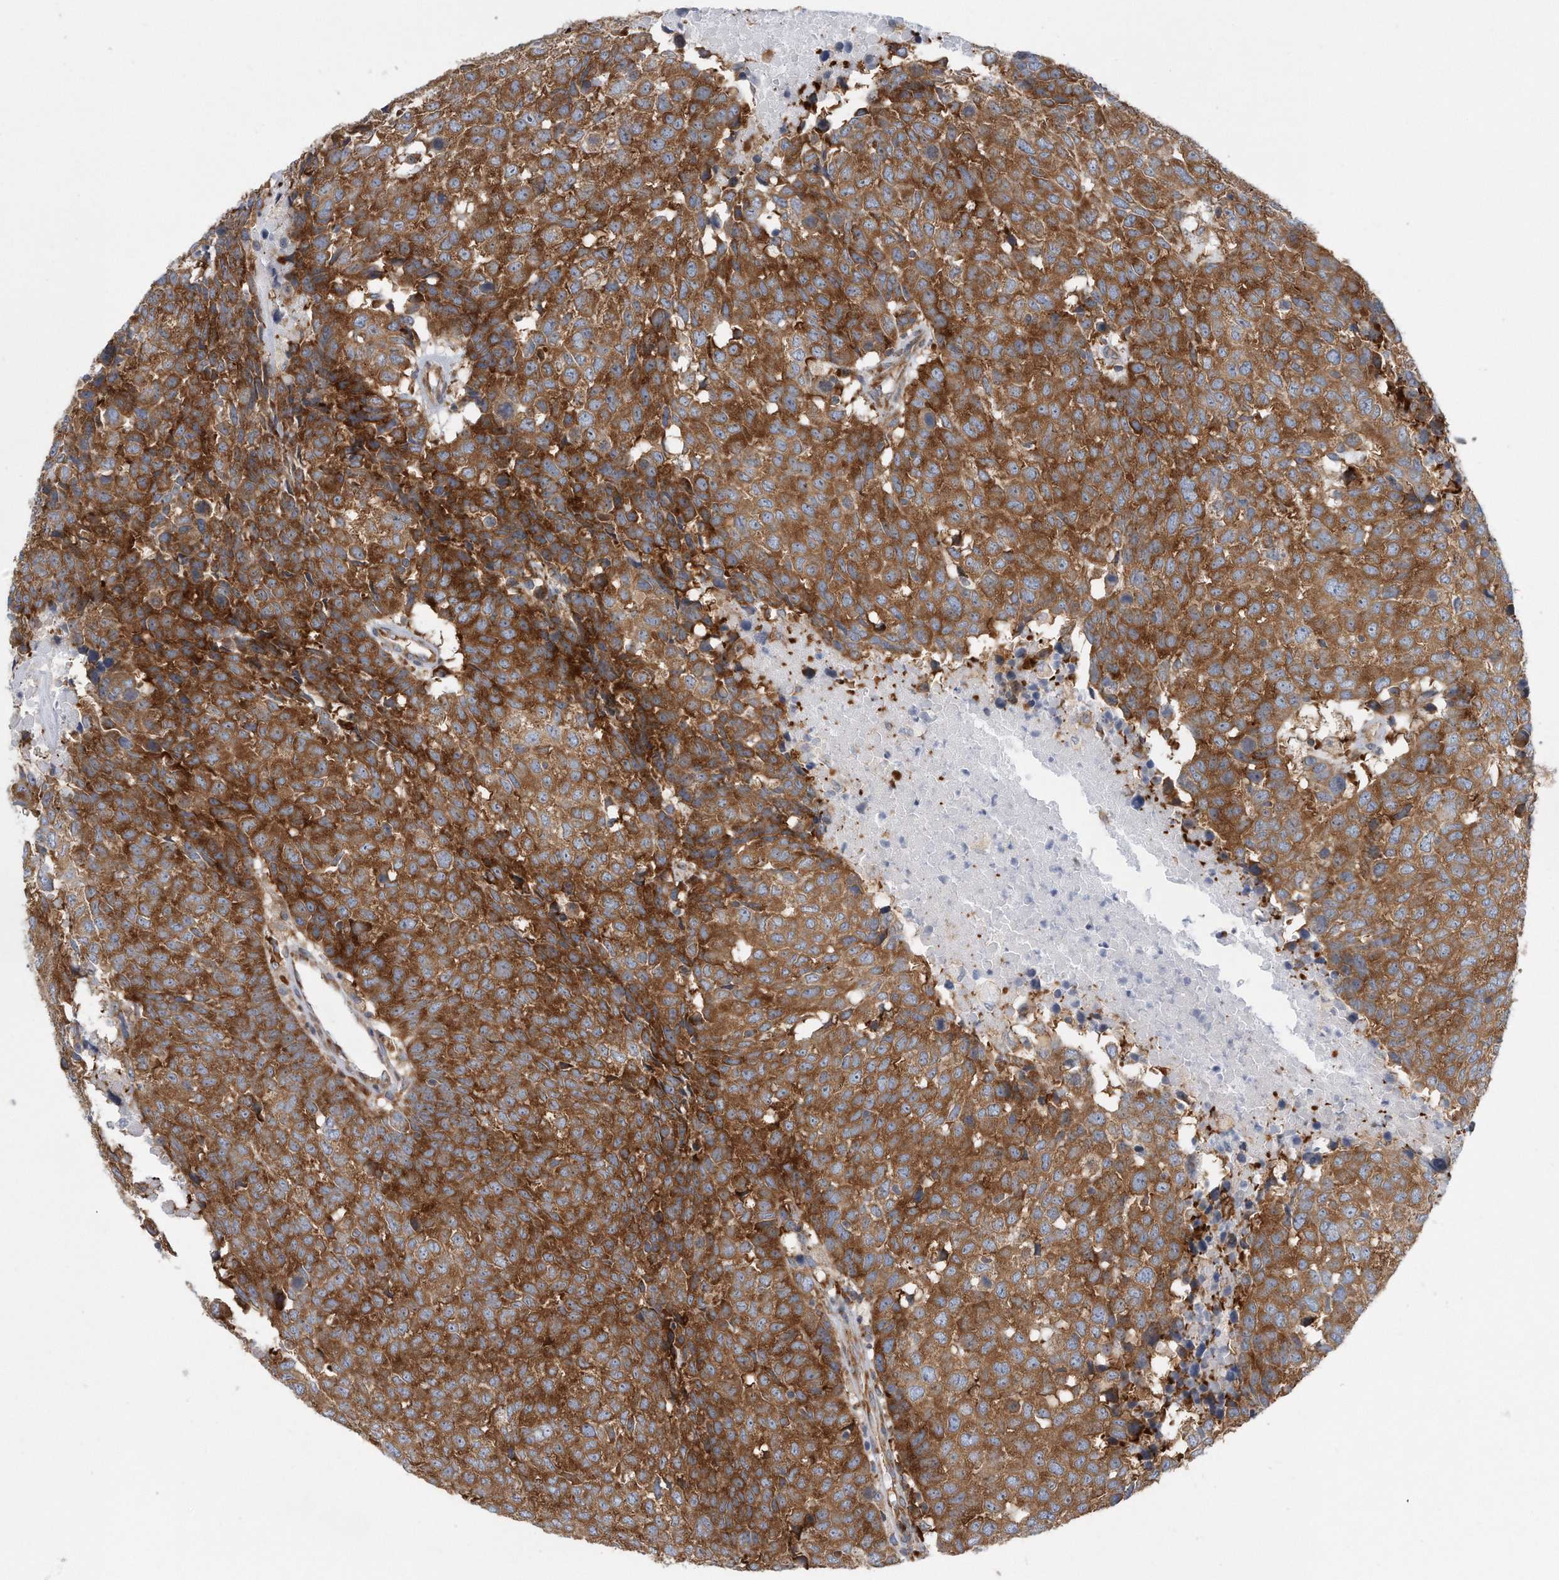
{"staining": {"intensity": "strong", "quantity": ">75%", "location": "cytoplasmic/membranous"}, "tissue": "head and neck cancer", "cell_type": "Tumor cells", "image_type": "cancer", "snomed": [{"axis": "morphology", "description": "Squamous cell carcinoma, NOS"}, {"axis": "topography", "description": "Head-Neck"}], "caption": "Human head and neck squamous cell carcinoma stained for a protein (brown) reveals strong cytoplasmic/membranous positive expression in about >75% of tumor cells.", "gene": "RPL26L1", "patient": {"sex": "male", "age": 66}}